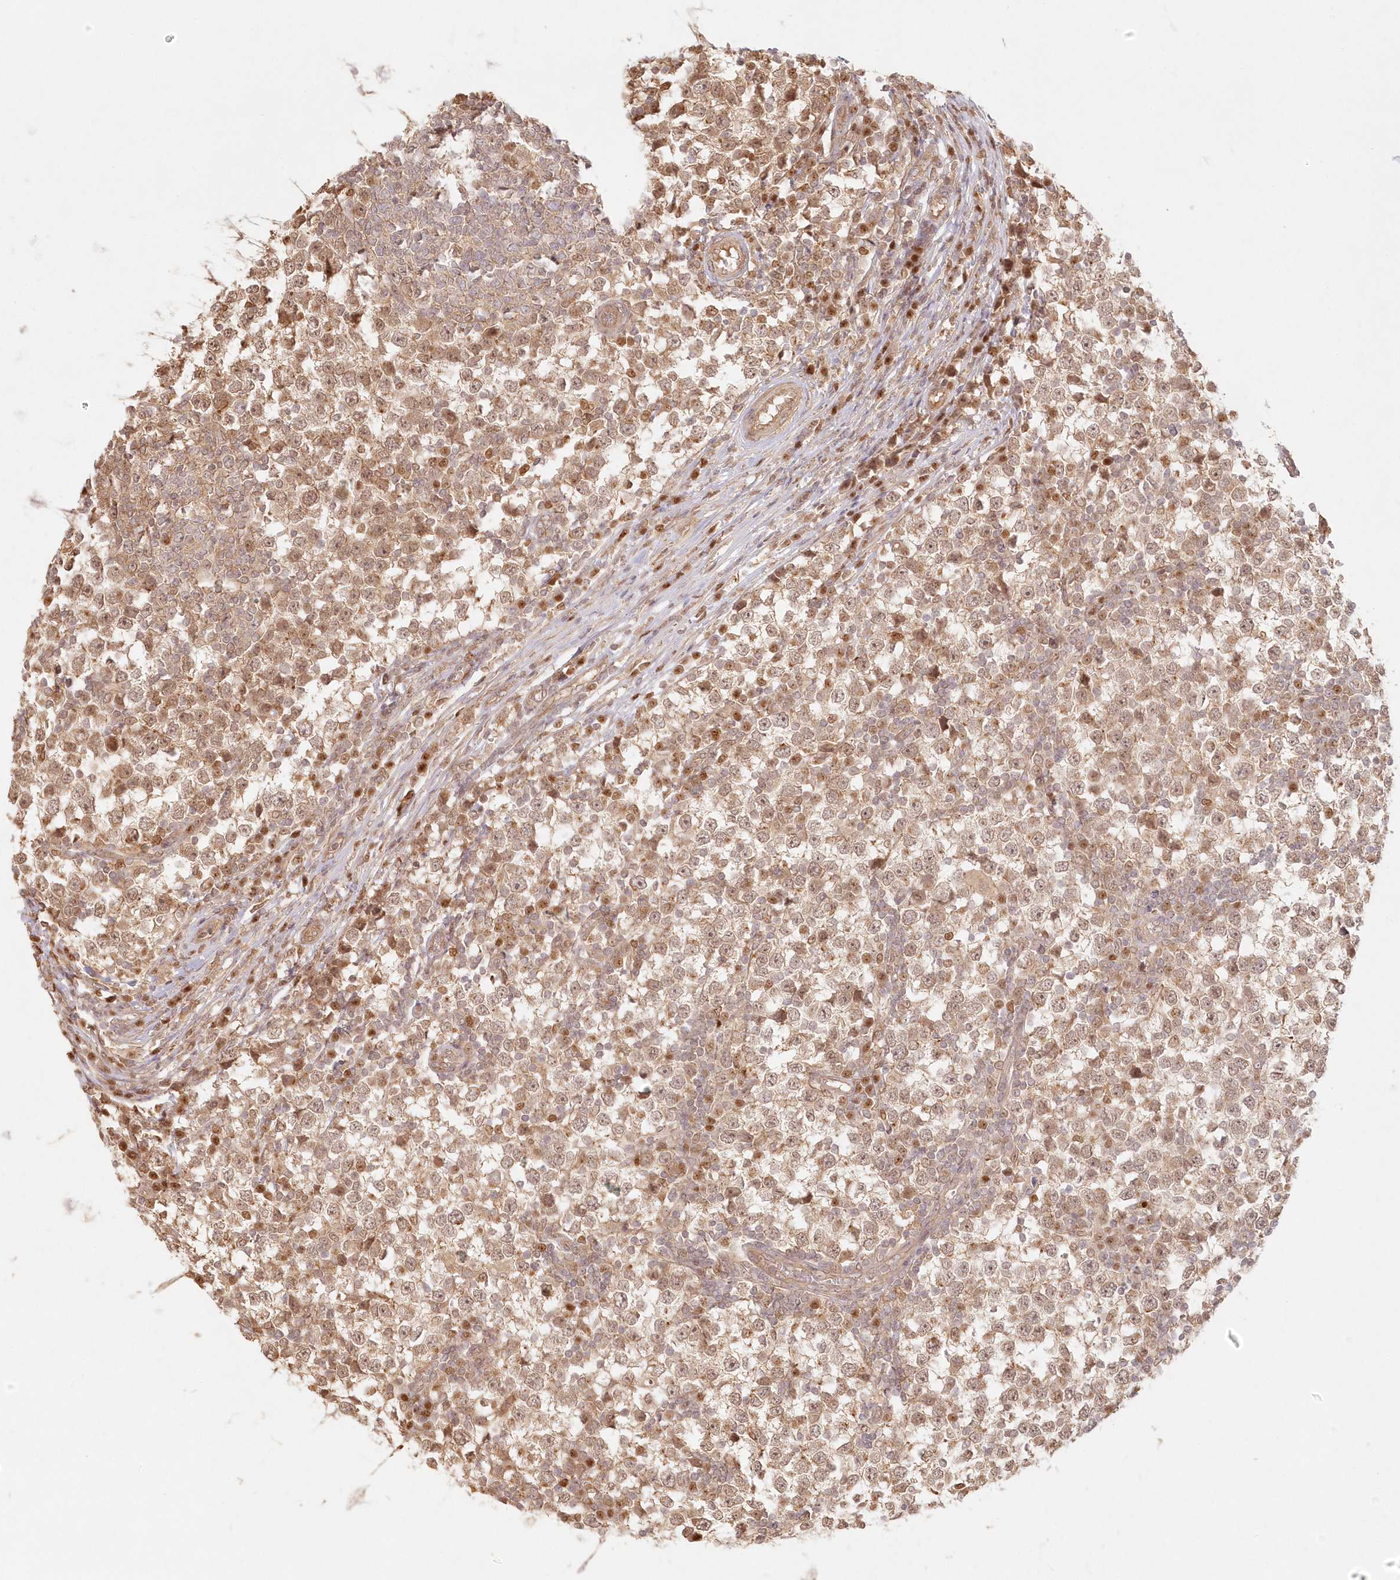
{"staining": {"intensity": "moderate", "quantity": ">75%", "location": "cytoplasmic/membranous,nuclear"}, "tissue": "testis cancer", "cell_type": "Tumor cells", "image_type": "cancer", "snomed": [{"axis": "morphology", "description": "Seminoma, NOS"}, {"axis": "topography", "description": "Testis"}], "caption": "DAB immunohistochemical staining of human seminoma (testis) reveals moderate cytoplasmic/membranous and nuclear protein positivity in approximately >75% of tumor cells. Using DAB (brown) and hematoxylin (blue) stains, captured at high magnification using brightfield microscopy.", "gene": "KIAA0232", "patient": {"sex": "male", "age": 65}}